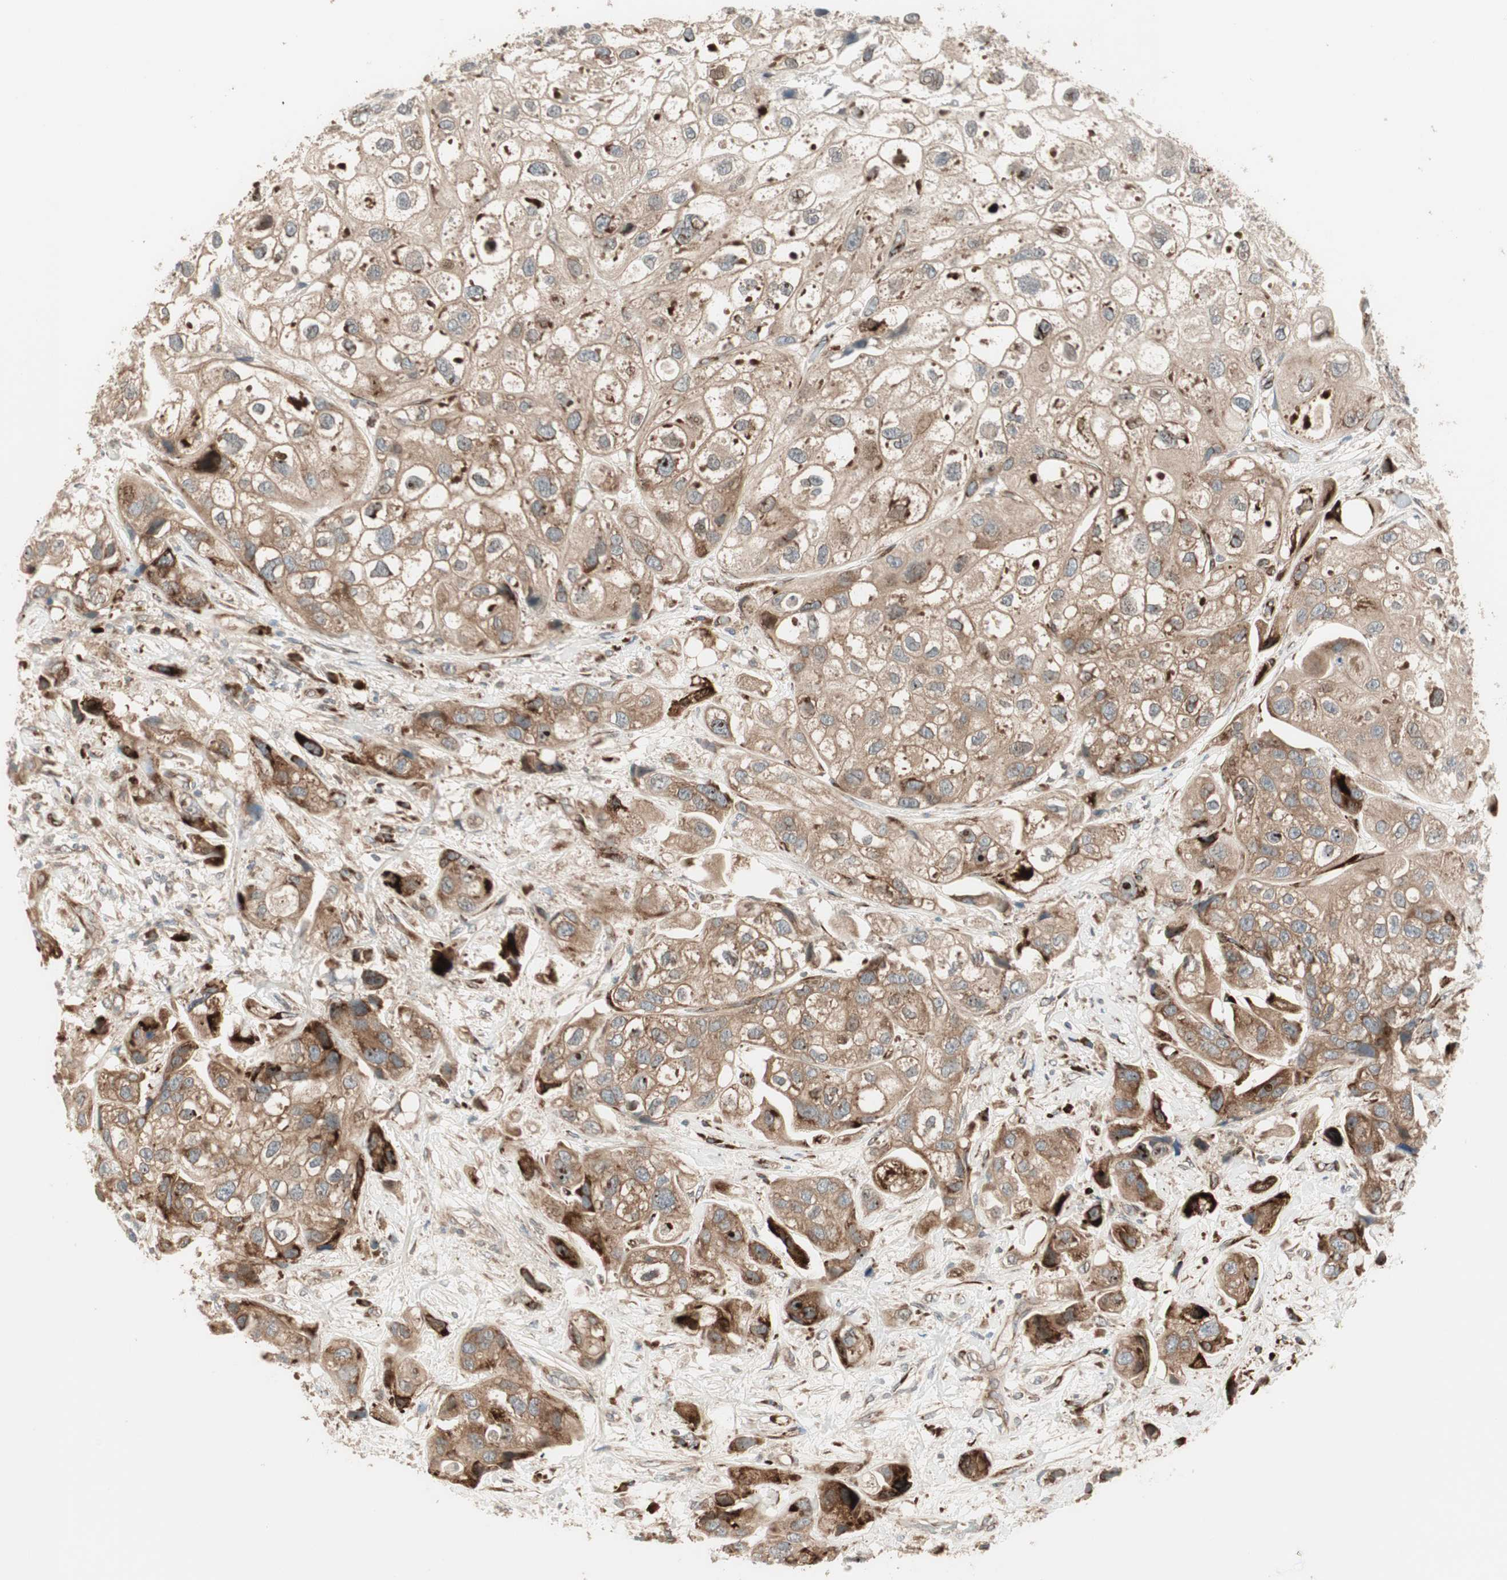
{"staining": {"intensity": "moderate", "quantity": ">75%", "location": "cytoplasmic/membranous"}, "tissue": "urothelial cancer", "cell_type": "Tumor cells", "image_type": "cancer", "snomed": [{"axis": "morphology", "description": "Urothelial carcinoma, High grade"}, {"axis": "topography", "description": "Urinary bladder"}], "caption": "Urothelial cancer stained for a protein (brown) reveals moderate cytoplasmic/membranous positive staining in about >75% of tumor cells.", "gene": "PPP2R5E", "patient": {"sex": "female", "age": 64}}